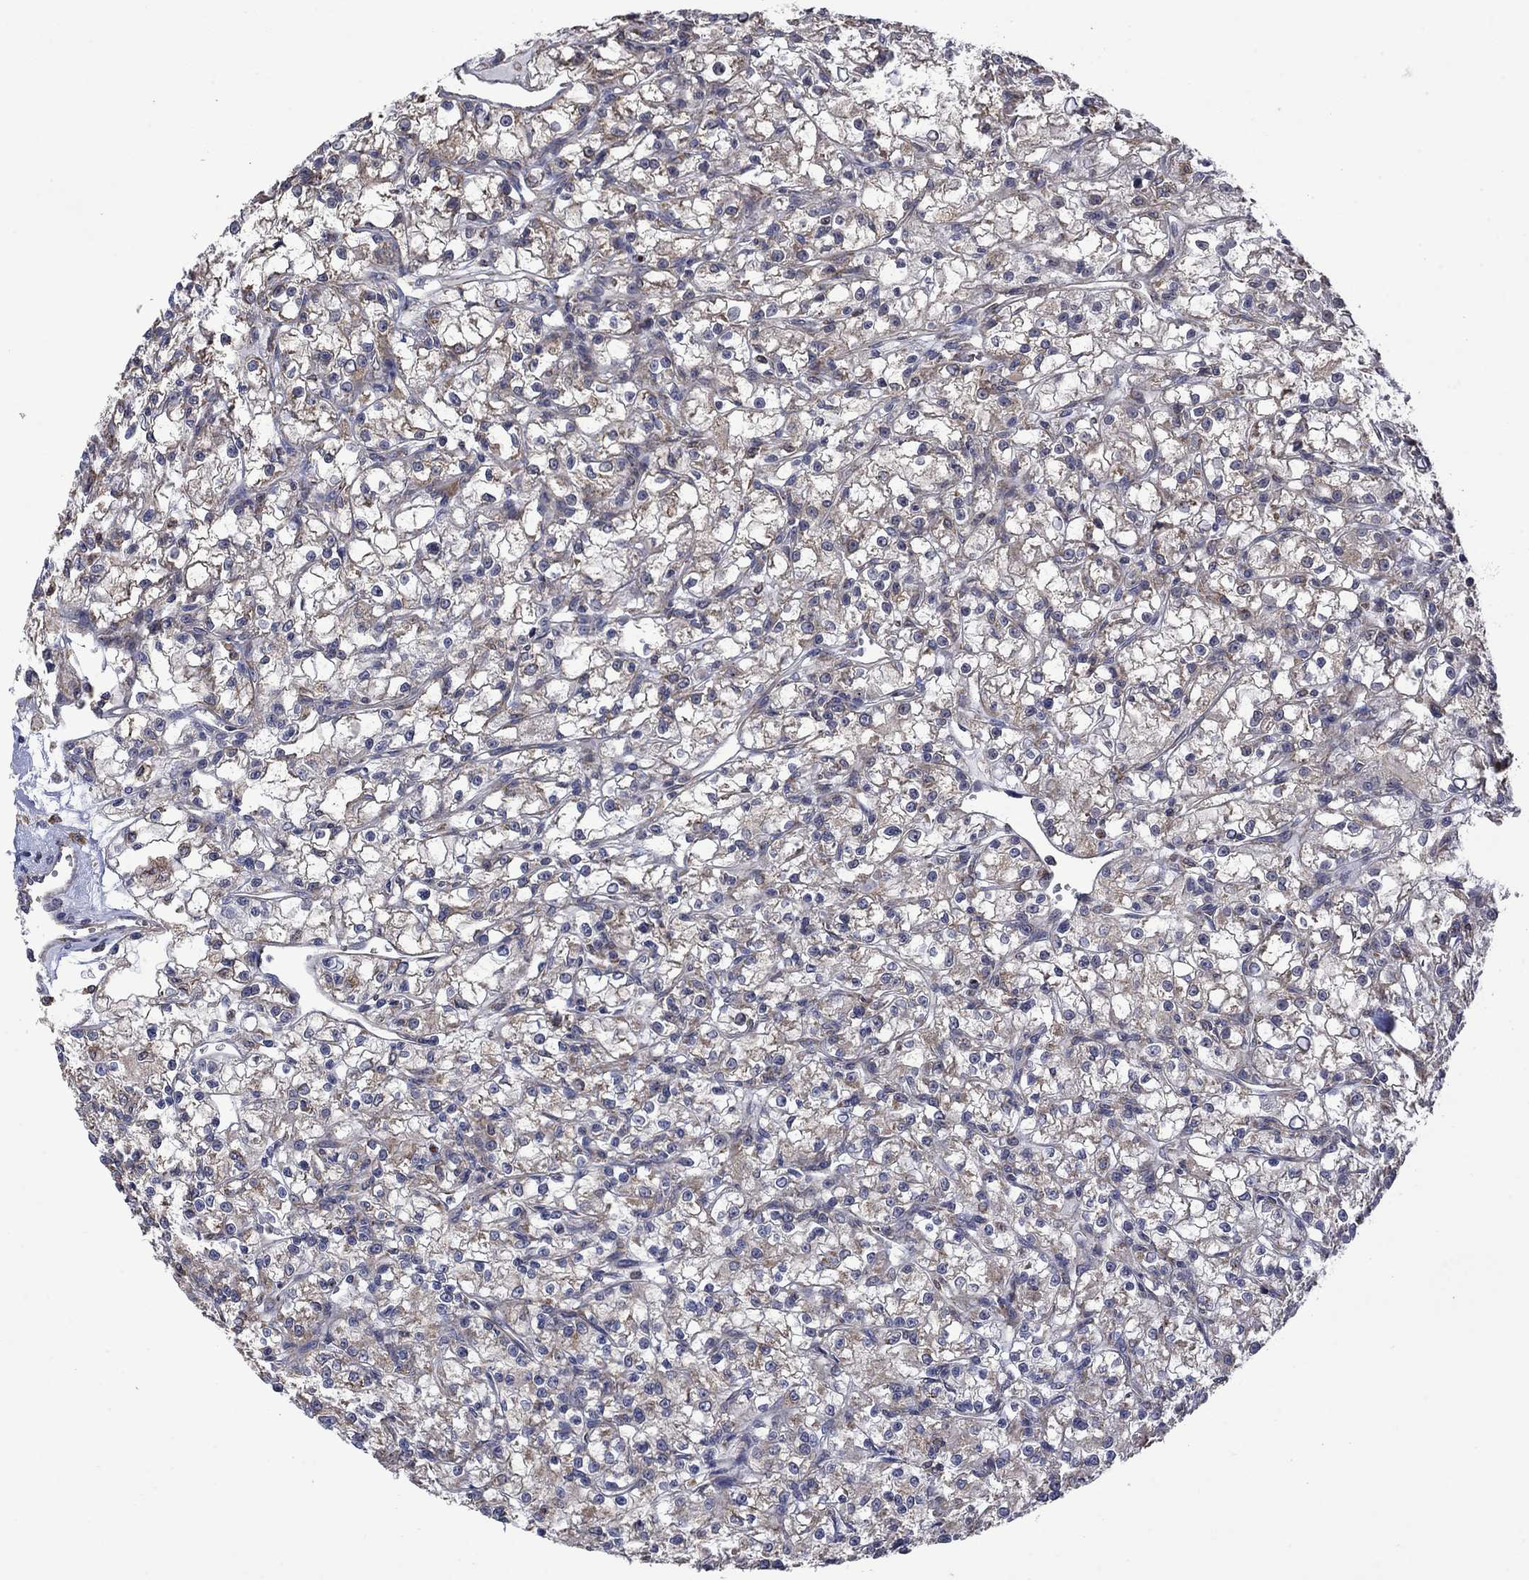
{"staining": {"intensity": "moderate", "quantity": "<25%", "location": "cytoplasmic/membranous"}, "tissue": "renal cancer", "cell_type": "Tumor cells", "image_type": "cancer", "snomed": [{"axis": "morphology", "description": "Adenocarcinoma, NOS"}, {"axis": "topography", "description": "Kidney"}], "caption": "Immunohistochemical staining of renal cancer reveals low levels of moderate cytoplasmic/membranous protein expression in approximately <25% of tumor cells. (DAB IHC with brightfield microscopy, high magnification).", "gene": "FURIN", "patient": {"sex": "female", "age": 59}}